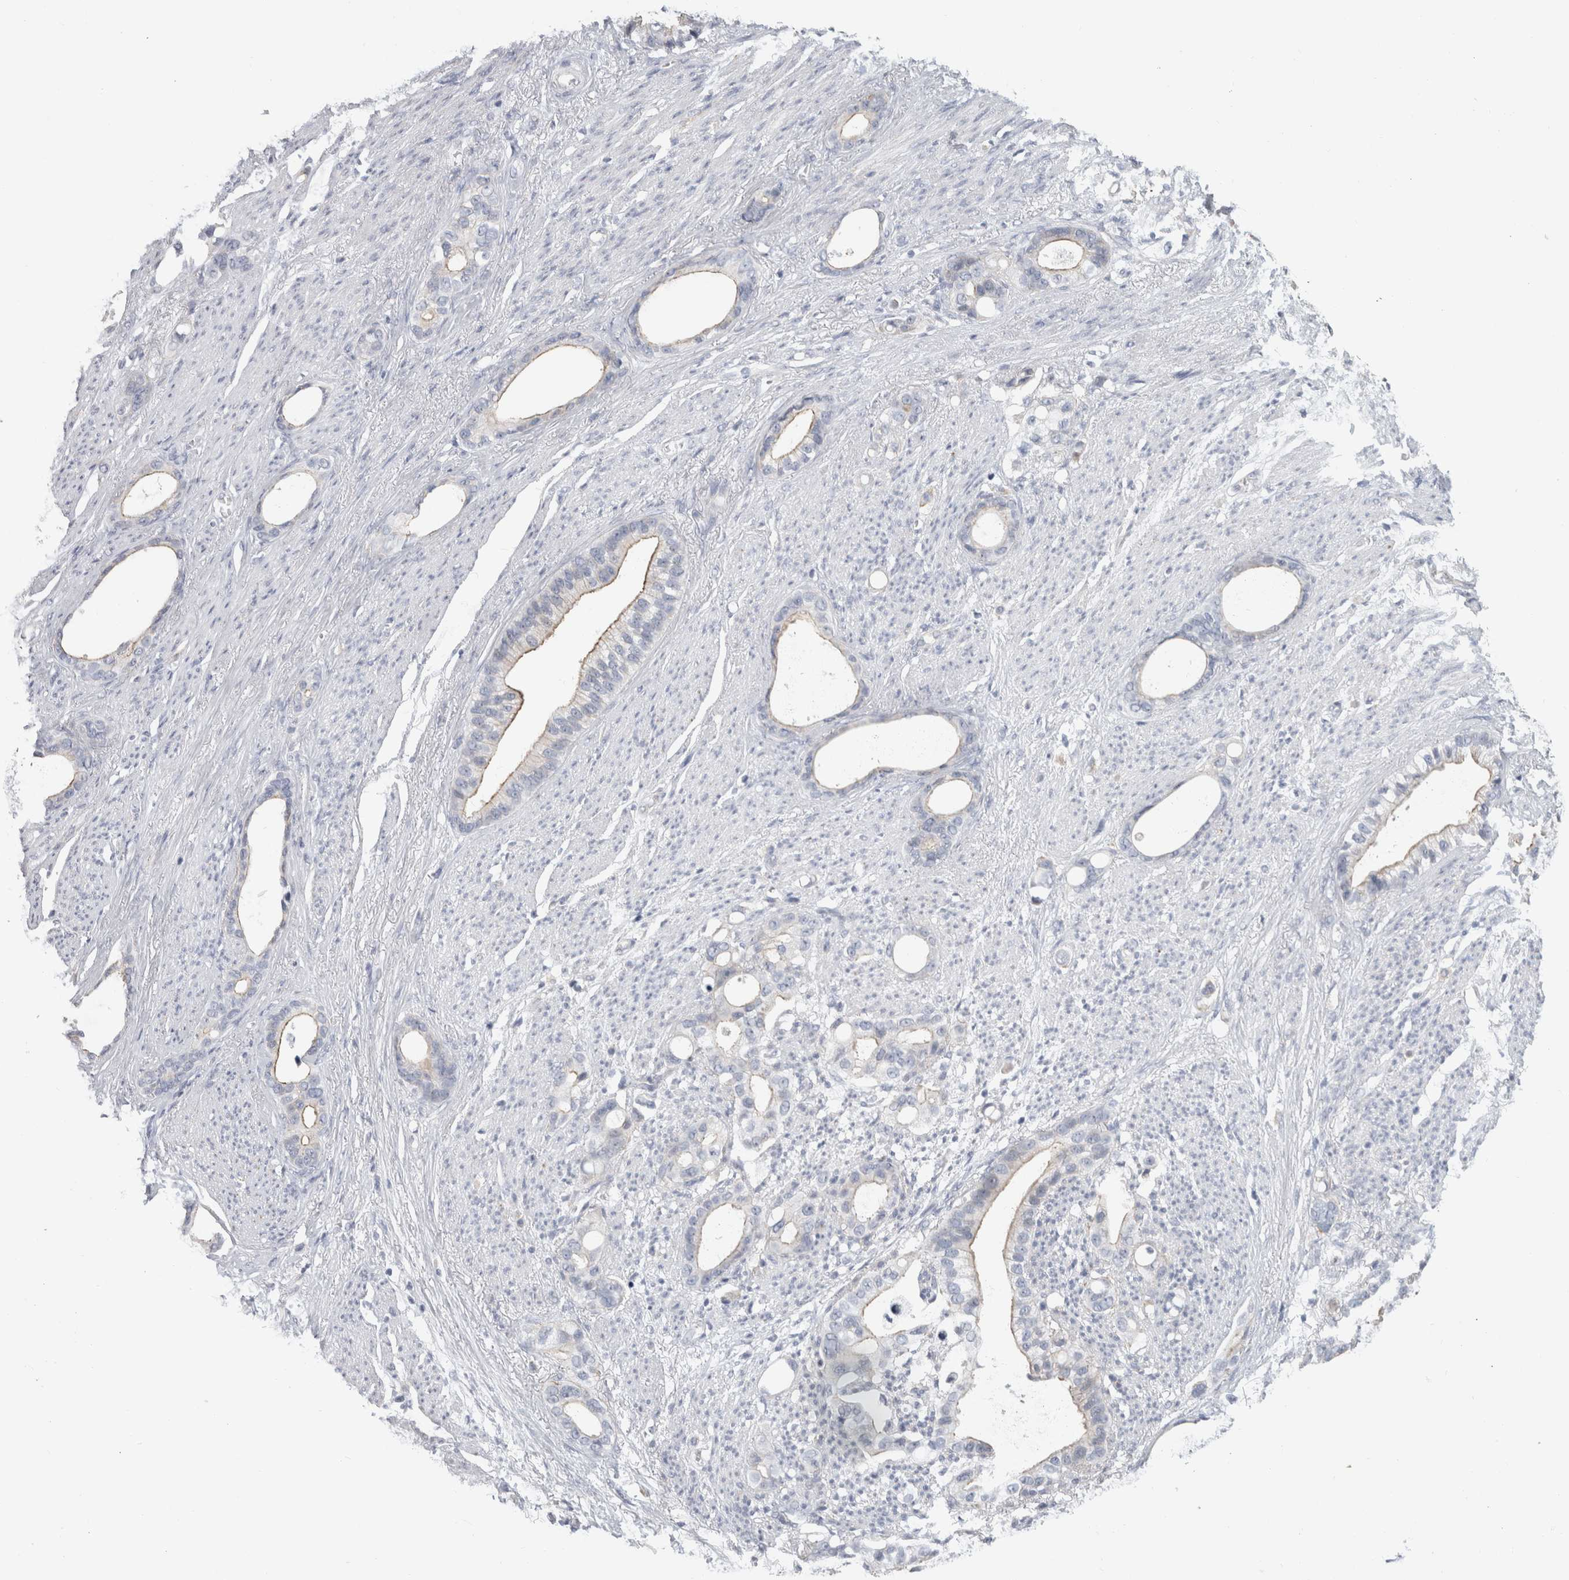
{"staining": {"intensity": "weak", "quantity": "25%-75%", "location": "cytoplasmic/membranous"}, "tissue": "stomach cancer", "cell_type": "Tumor cells", "image_type": "cancer", "snomed": [{"axis": "morphology", "description": "Adenocarcinoma, NOS"}, {"axis": "topography", "description": "Stomach"}], "caption": "Brown immunohistochemical staining in adenocarcinoma (stomach) demonstrates weak cytoplasmic/membranous positivity in approximately 25%-75% of tumor cells.", "gene": "AFP", "patient": {"sex": "female", "age": 75}}